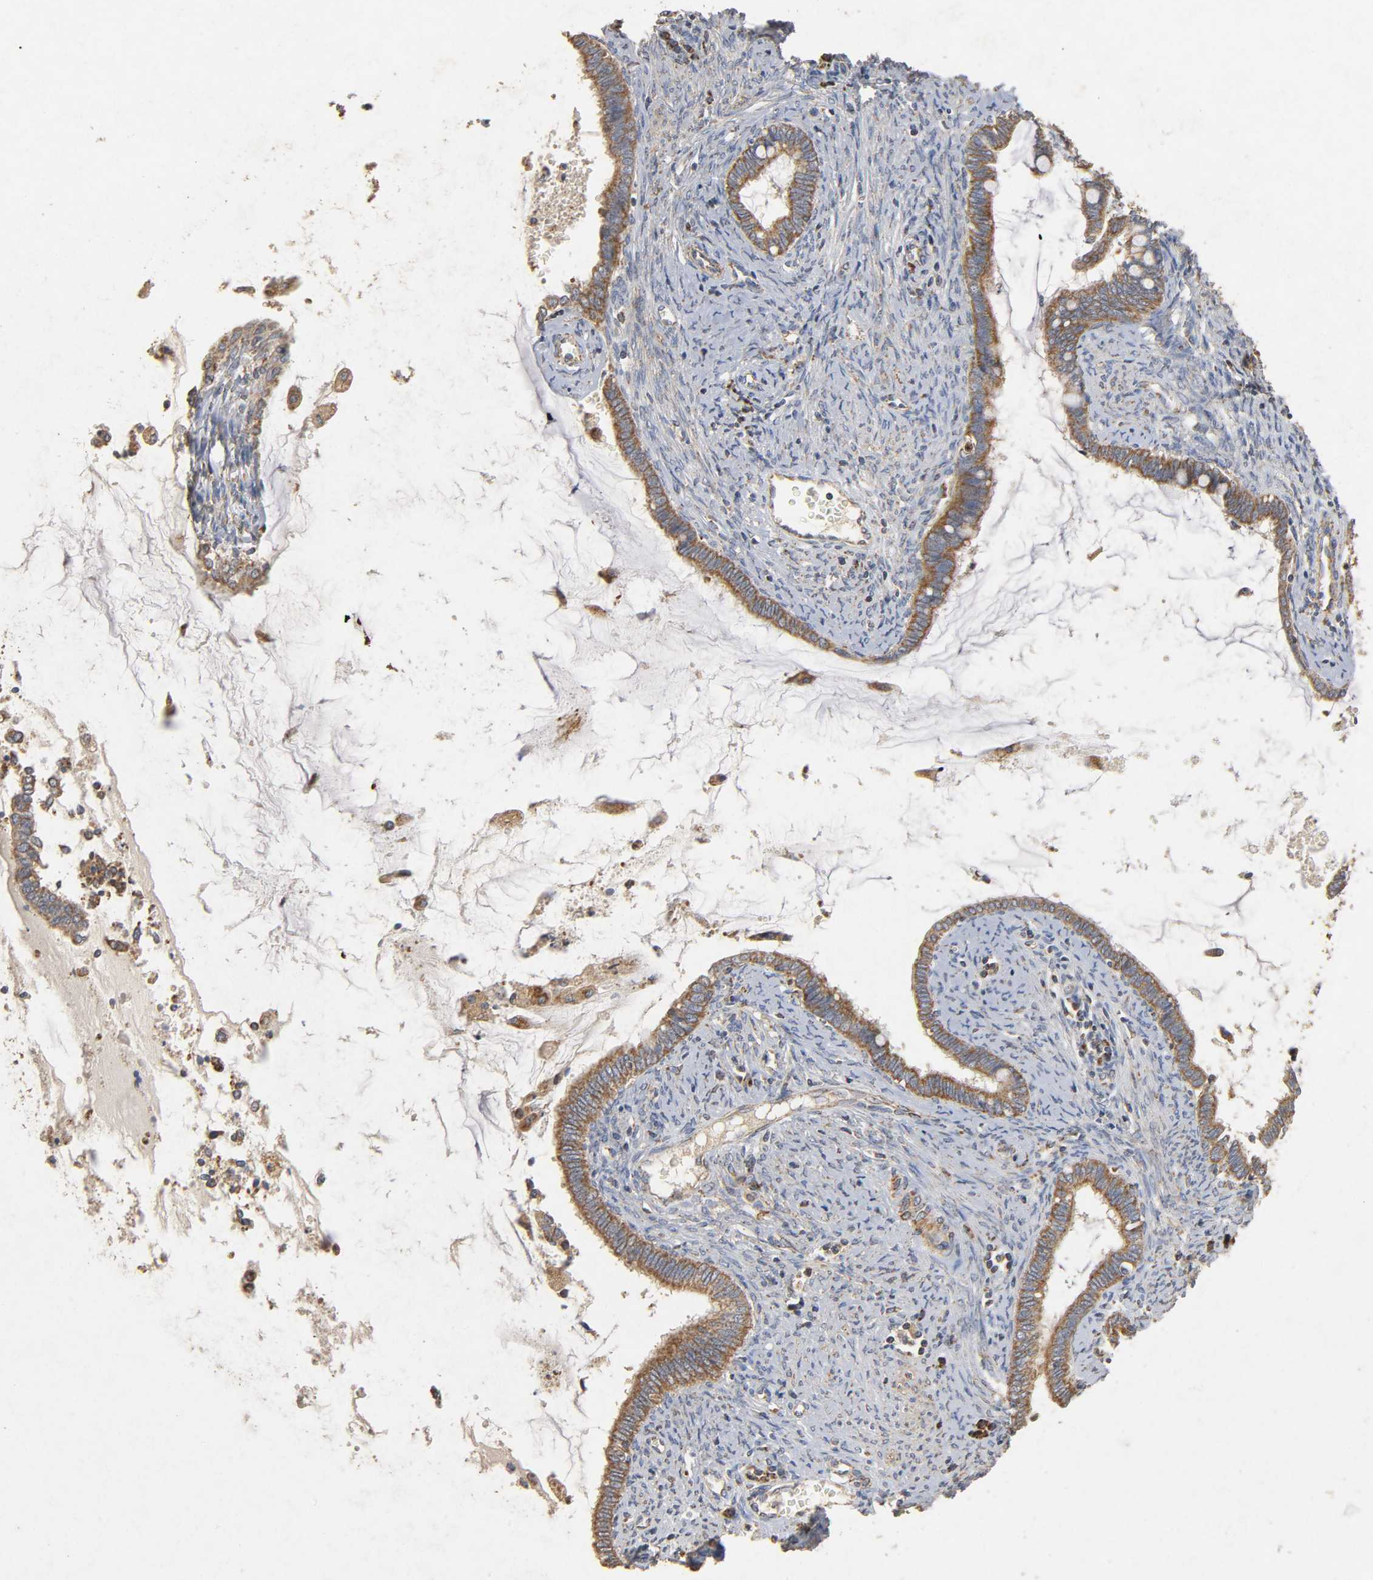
{"staining": {"intensity": "moderate", "quantity": ">75%", "location": "cytoplasmic/membranous"}, "tissue": "cervical cancer", "cell_type": "Tumor cells", "image_type": "cancer", "snomed": [{"axis": "morphology", "description": "Adenocarcinoma, NOS"}, {"axis": "topography", "description": "Cervix"}], "caption": "This photomicrograph shows cervical cancer (adenocarcinoma) stained with IHC to label a protein in brown. The cytoplasmic/membranous of tumor cells show moderate positivity for the protein. Nuclei are counter-stained blue.", "gene": "NDUFS3", "patient": {"sex": "female", "age": 44}}